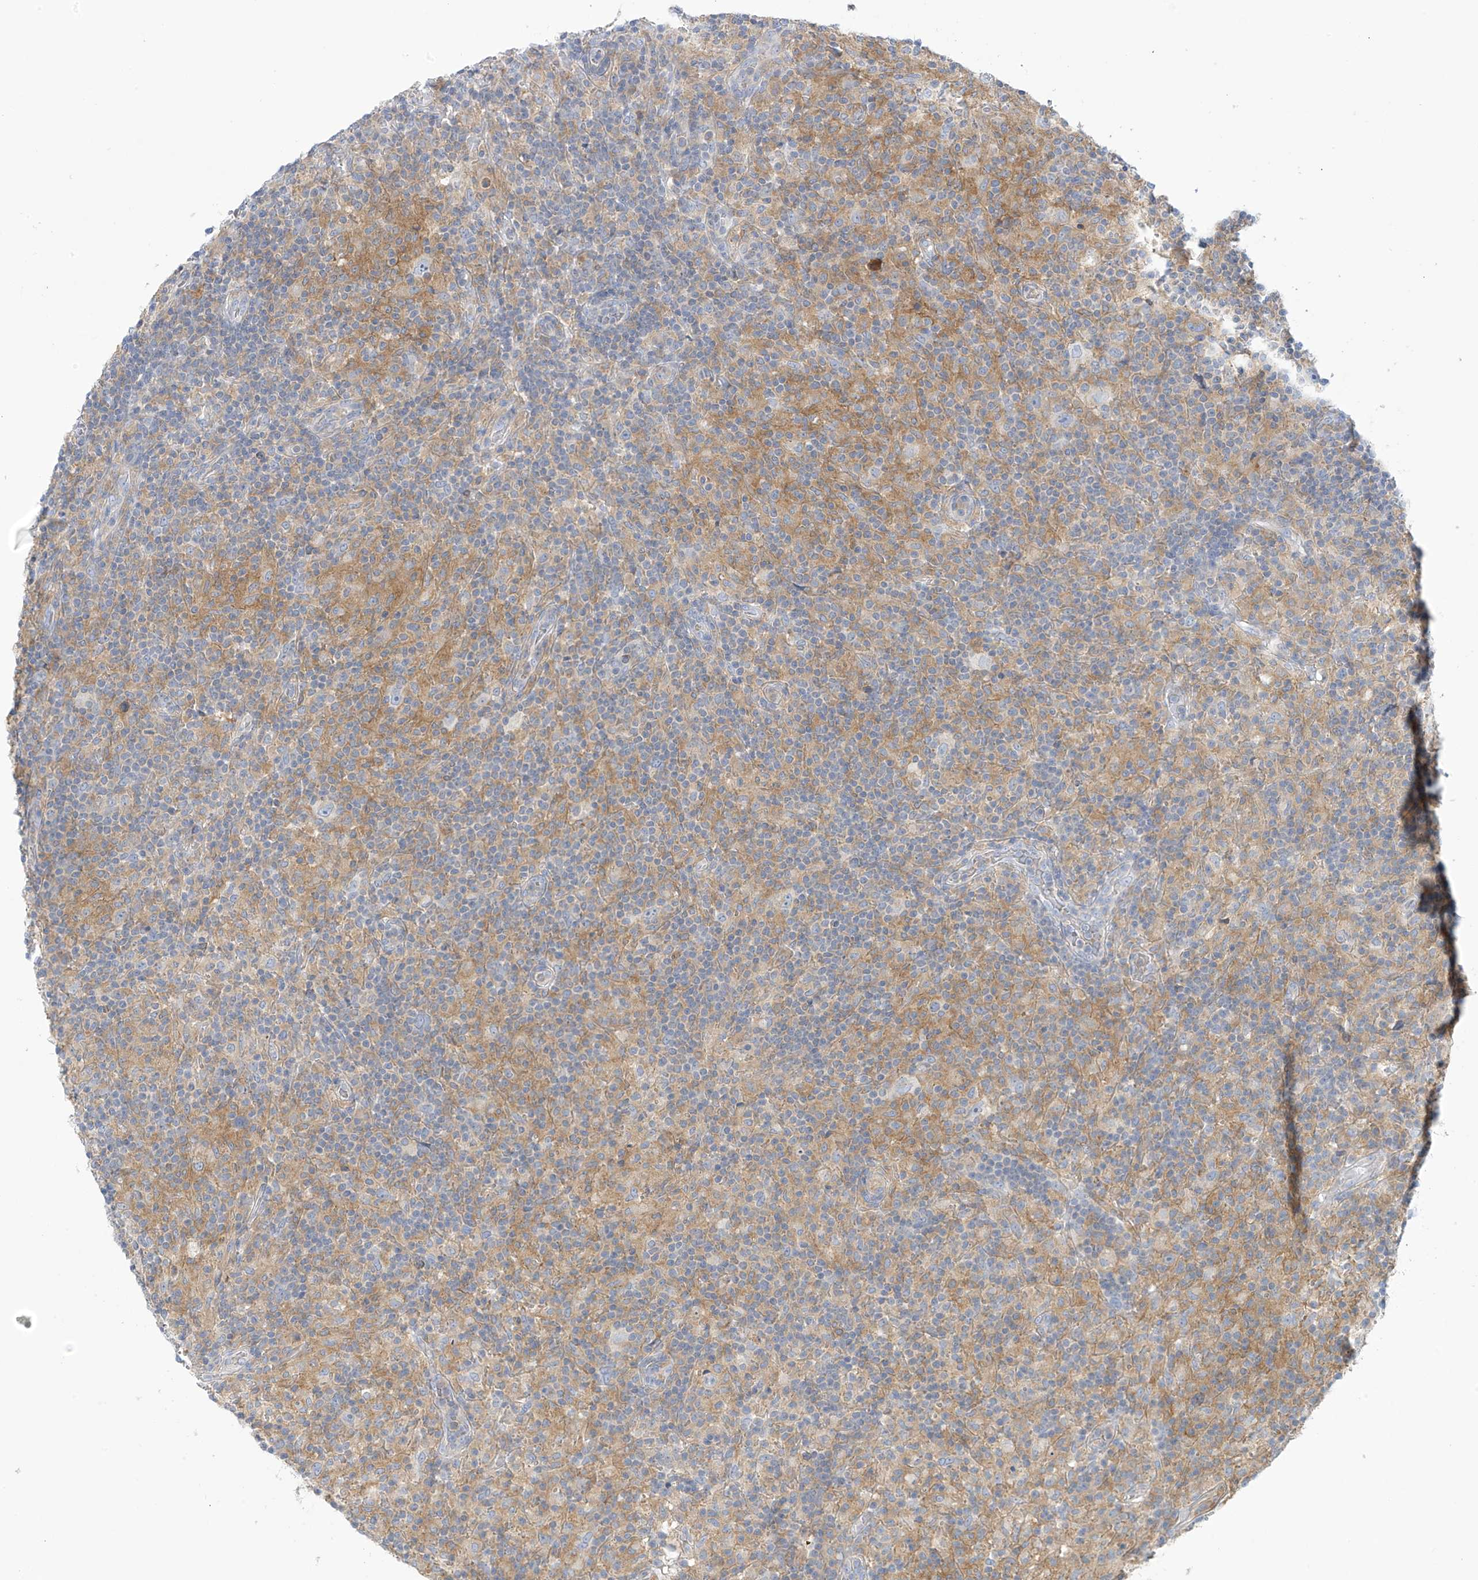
{"staining": {"intensity": "negative", "quantity": "none", "location": "none"}, "tissue": "lymphoma", "cell_type": "Tumor cells", "image_type": "cancer", "snomed": [{"axis": "morphology", "description": "Hodgkin's disease, NOS"}, {"axis": "topography", "description": "Lymph node"}], "caption": "Human lymphoma stained for a protein using immunohistochemistry (IHC) reveals no expression in tumor cells.", "gene": "SLC6A12", "patient": {"sex": "male", "age": 70}}